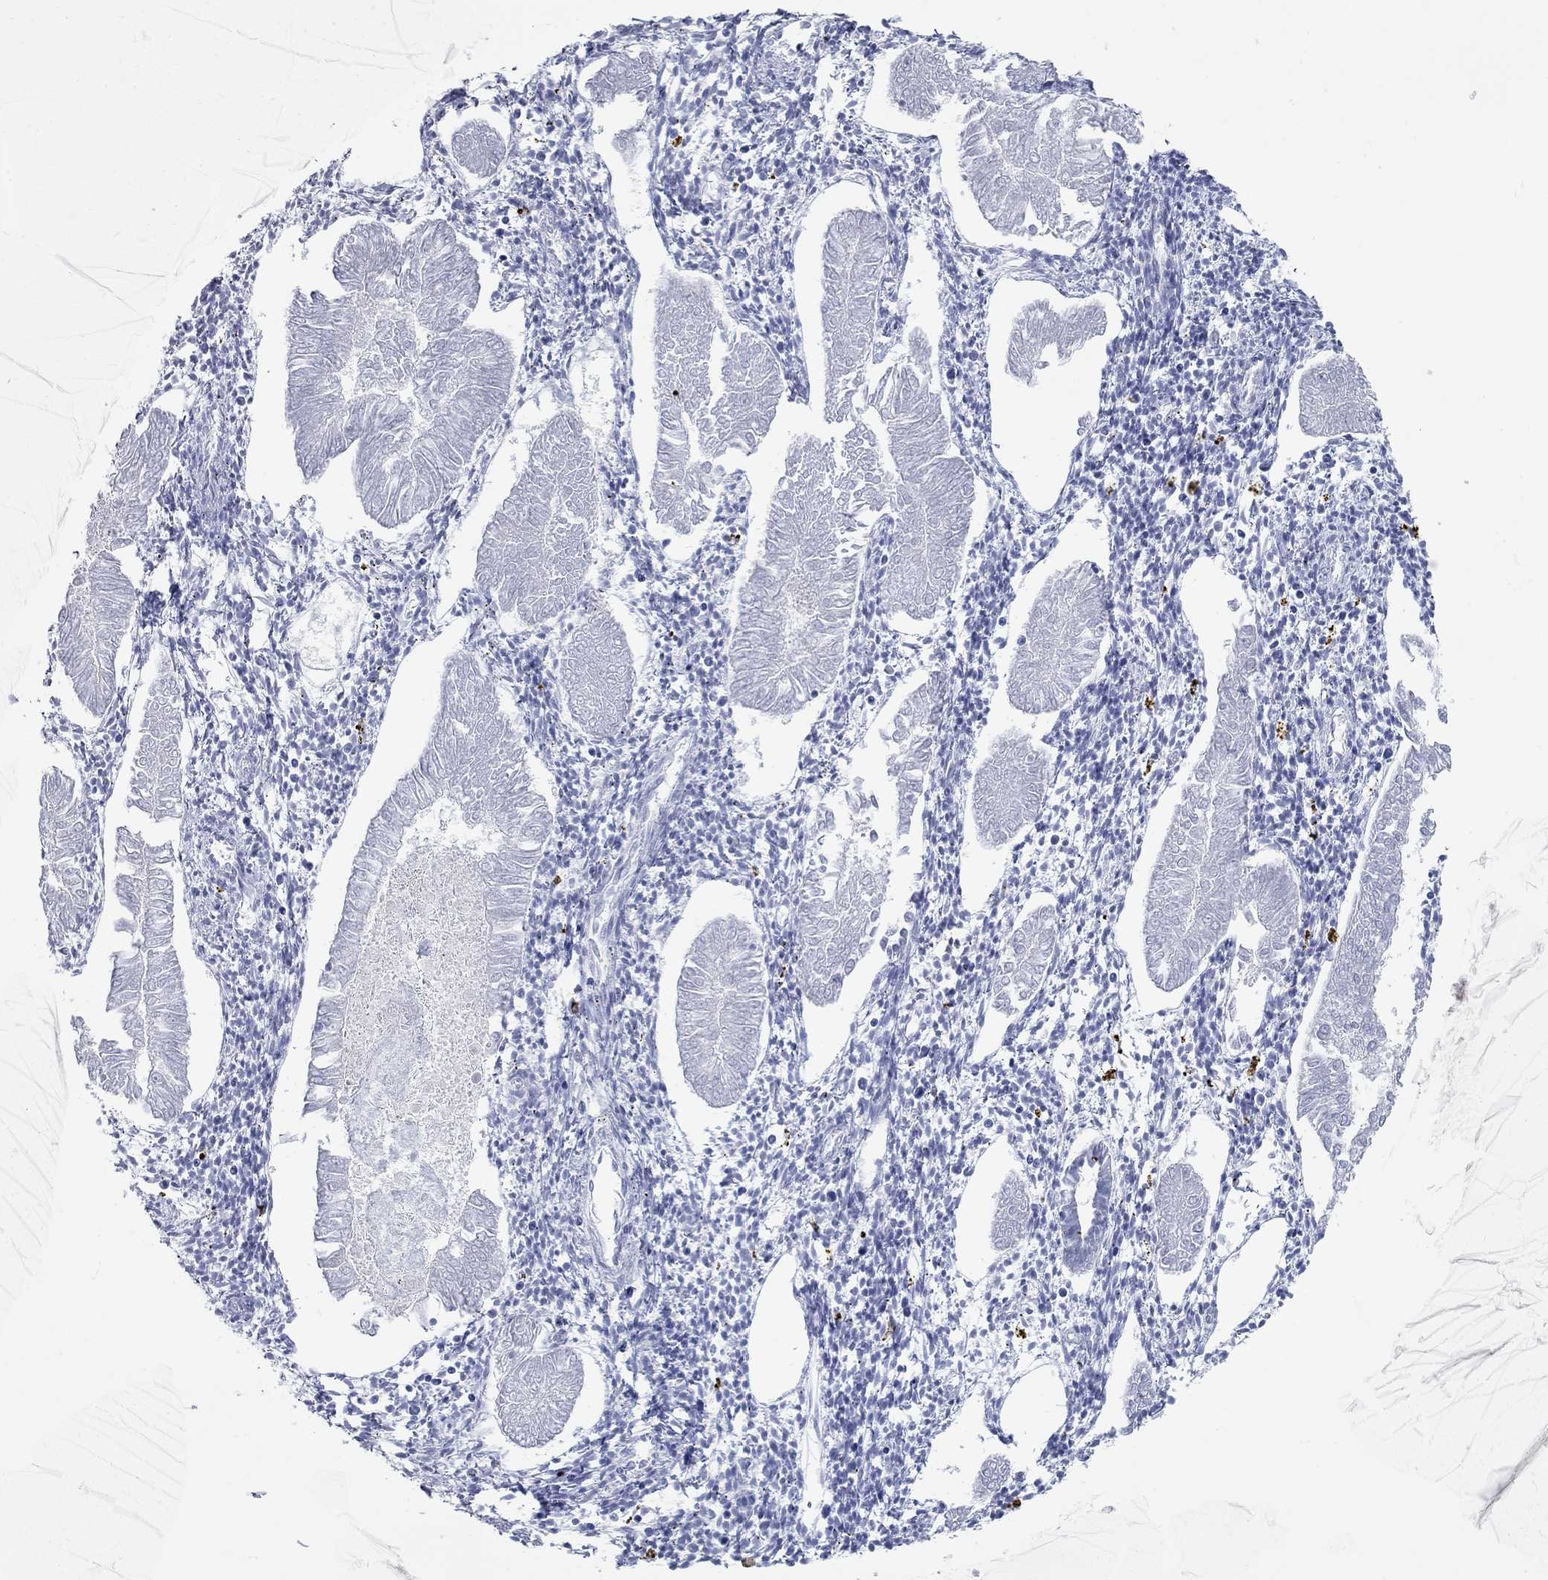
{"staining": {"intensity": "negative", "quantity": "none", "location": "none"}, "tissue": "endometrial cancer", "cell_type": "Tumor cells", "image_type": "cancer", "snomed": [{"axis": "morphology", "description": "Adenocarcinoma, NOS"}, {"axis": "topography", "description": "Endometrium"}], "caption": "Human endometrial cancer stained for a protein using immunohistochemistry (IHC) shows no expression in tumor cells.", "gene": "WASF3", "patient": {"sex": "female", "age": 53}}